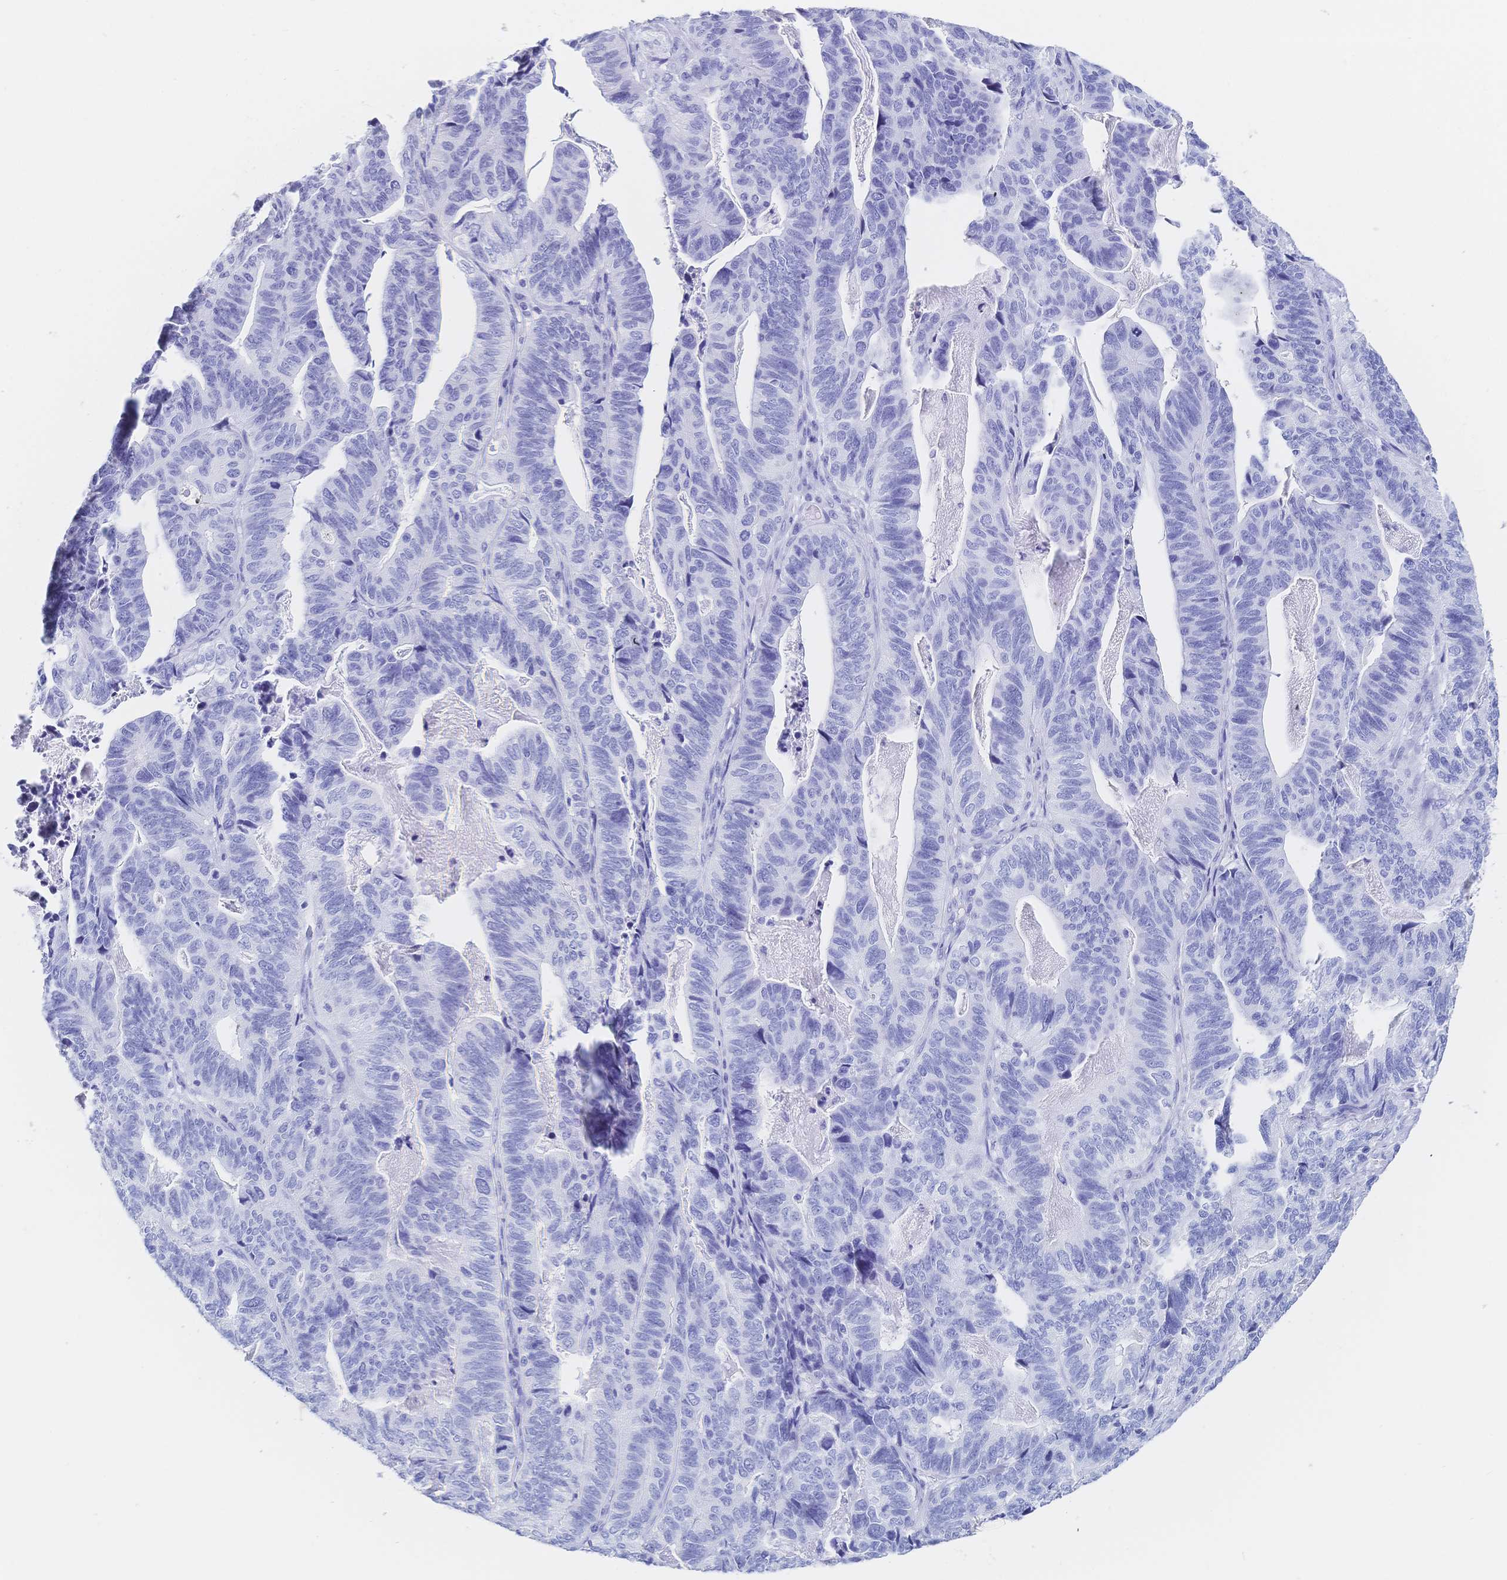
{"staining": {"intensity": "negative", "quantity": "none", "location": "none"}, "tissue": "stomach cancer", "cell_type": "Tumor cells", "image_type": "cancer", "snomed": [{"axis": "morphology", "description": "Adenocarcinoma, NOS"}, {"axis": "topography", "description": "Stomach, upper"}], "caption": "Tumor cells show no significant protein staining in stomach cancer.", "gene": "MEP1B", "patient": {"sex": "female", "age": 67}}